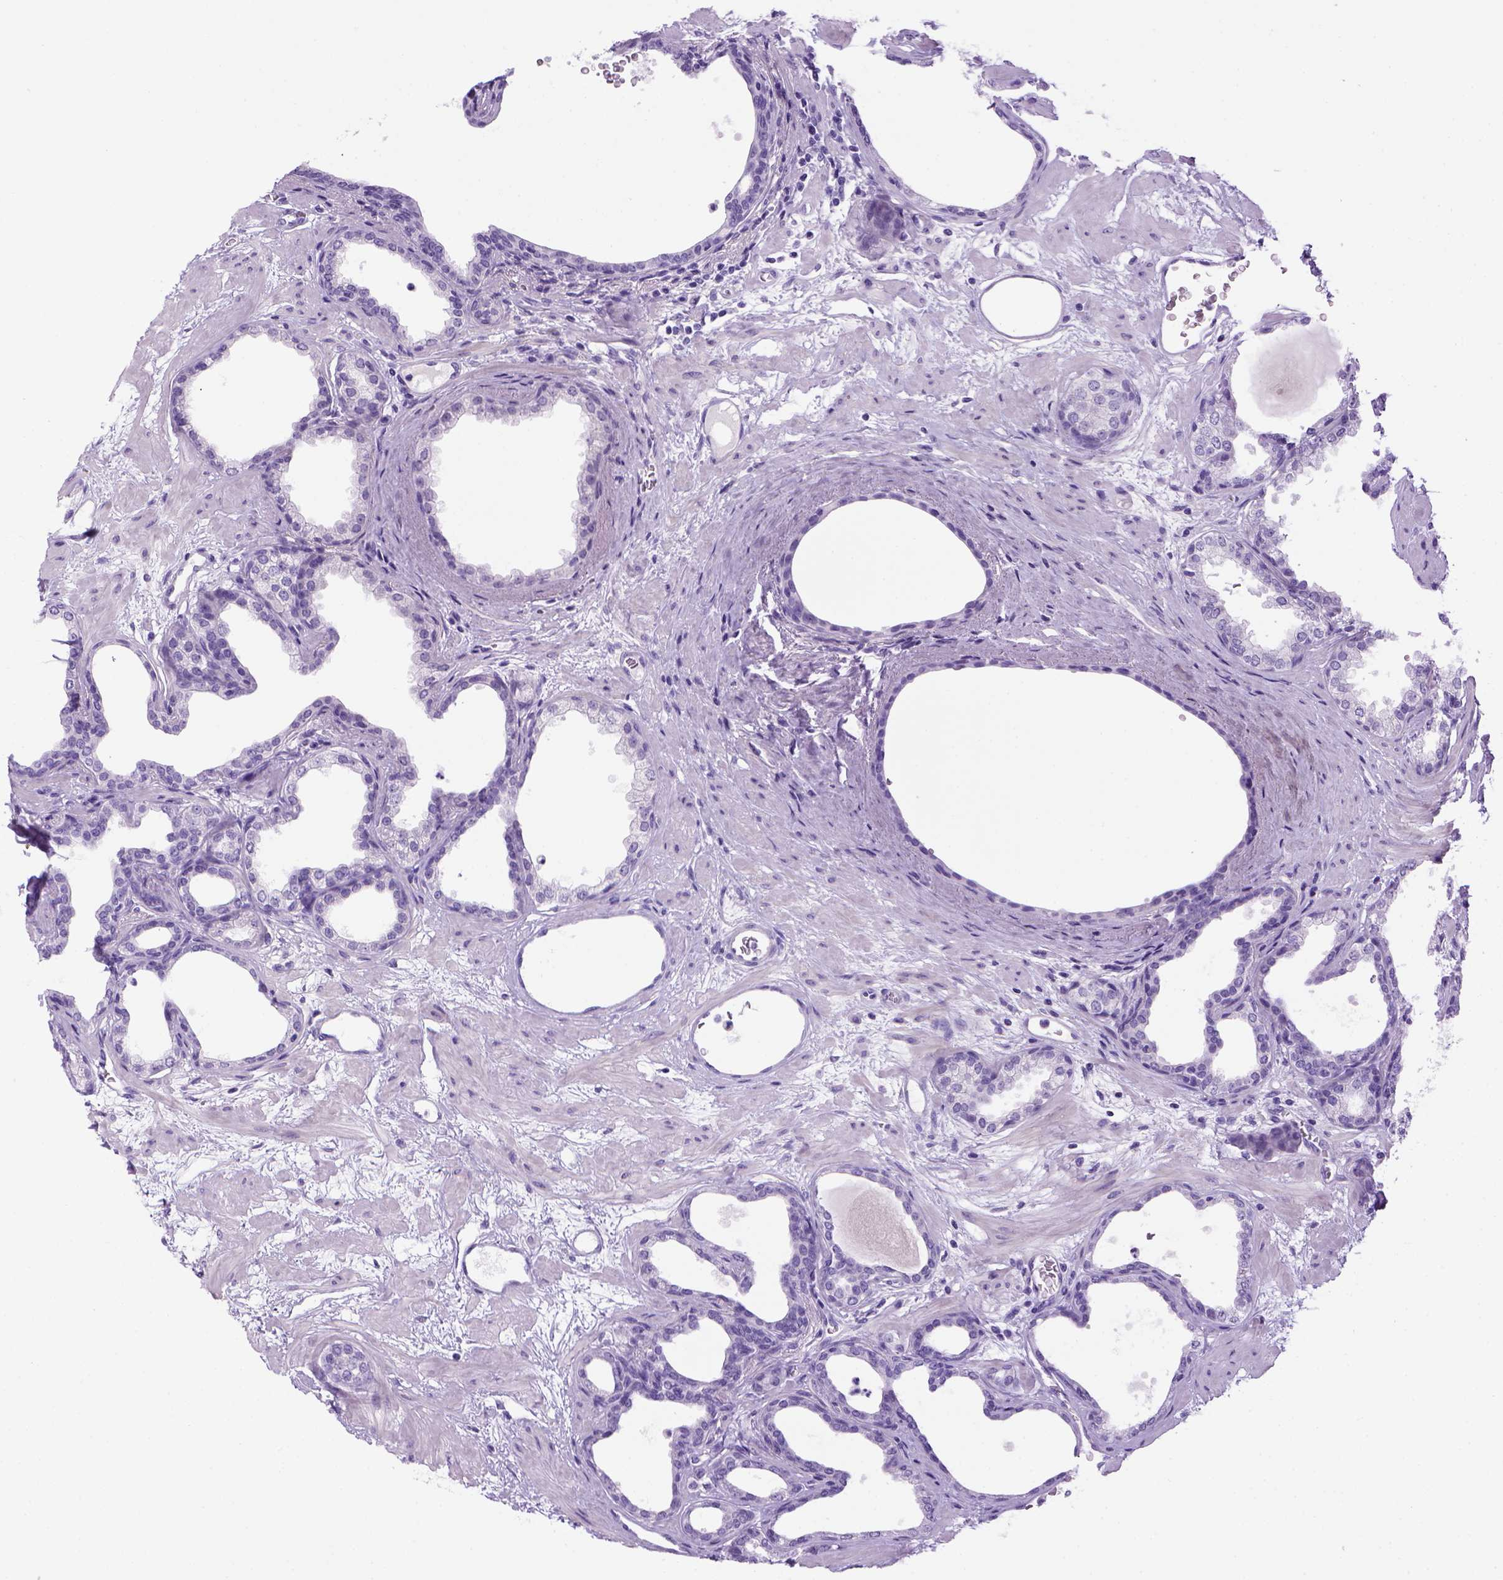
{"staining": {"intensity": "negative", "quantity": "none", "location": "none"}, "tissue": "prostate", "cell_type": "Glandular cells", "image_type": "normal", "snomed": [{"axis": "morphology", "description": "Normal tissue, NOS"}, {"axis": "topography", "description": "Prostate"}], "caption": "Glandular cells show no significant staining in benign prostate.", "gene": "SGCG", "patient": {"sex": "male", "age": 37}}